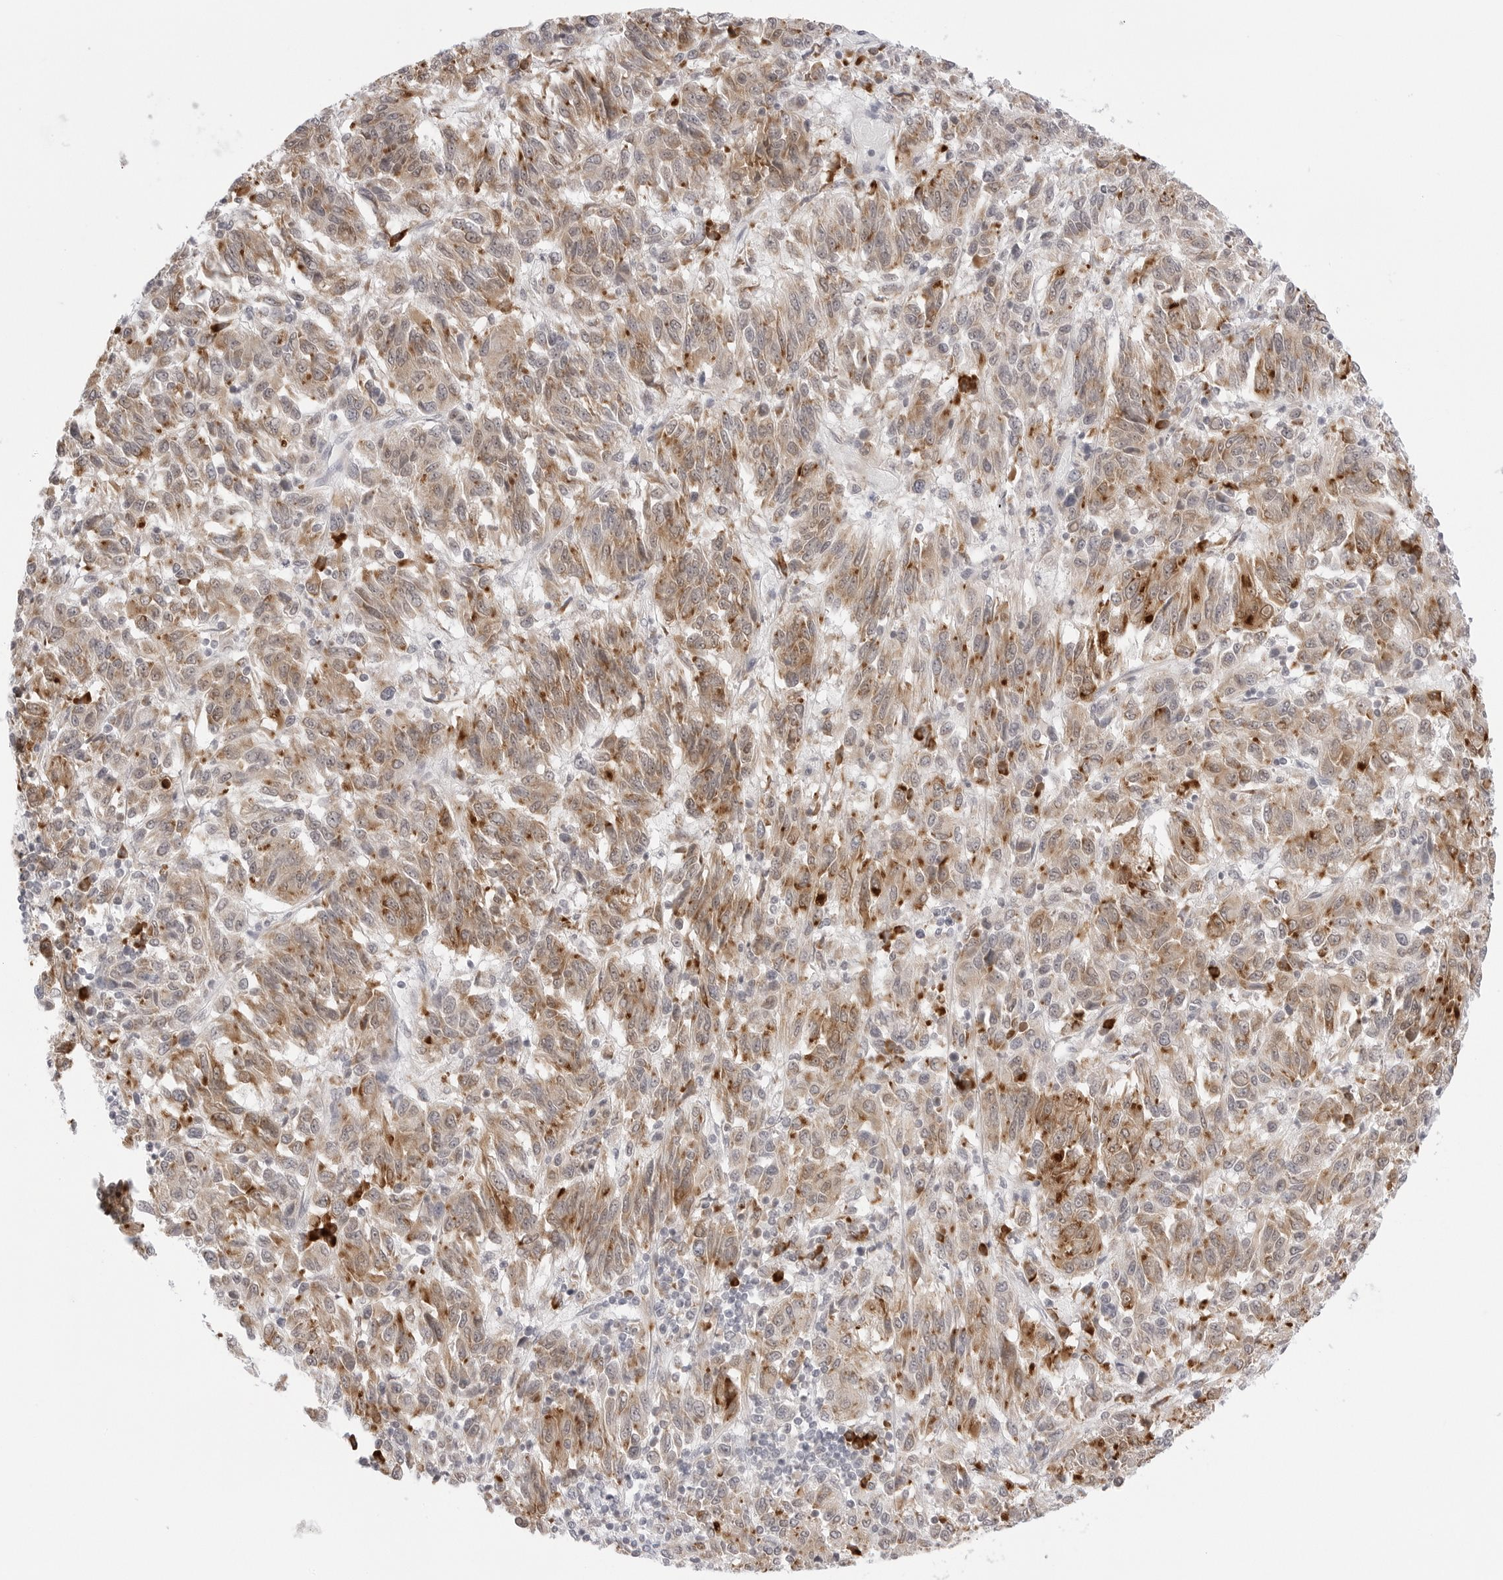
{"staining": {"intensity": "moderate", "quantity": ">75%", "location": "cytoplasmic/membranous"}, "tissue": "melanoma", "cell_type": "Tumor cells", "image_type": "cancer", "snomed": [{"axis": "morphology", "description": "Malignant melanoma, Metastatic site"}, {"axis": "topography", "description": "Lung"}], "caption": "High-power microscopy captured an immunohistochemistry photomicrograph of melanoma, revealing moderate cytoplasmic/membranous staining in about >75% of tumor cells.", "gene": "RPN1", "patient": {"sex": "male", "age": 64}}